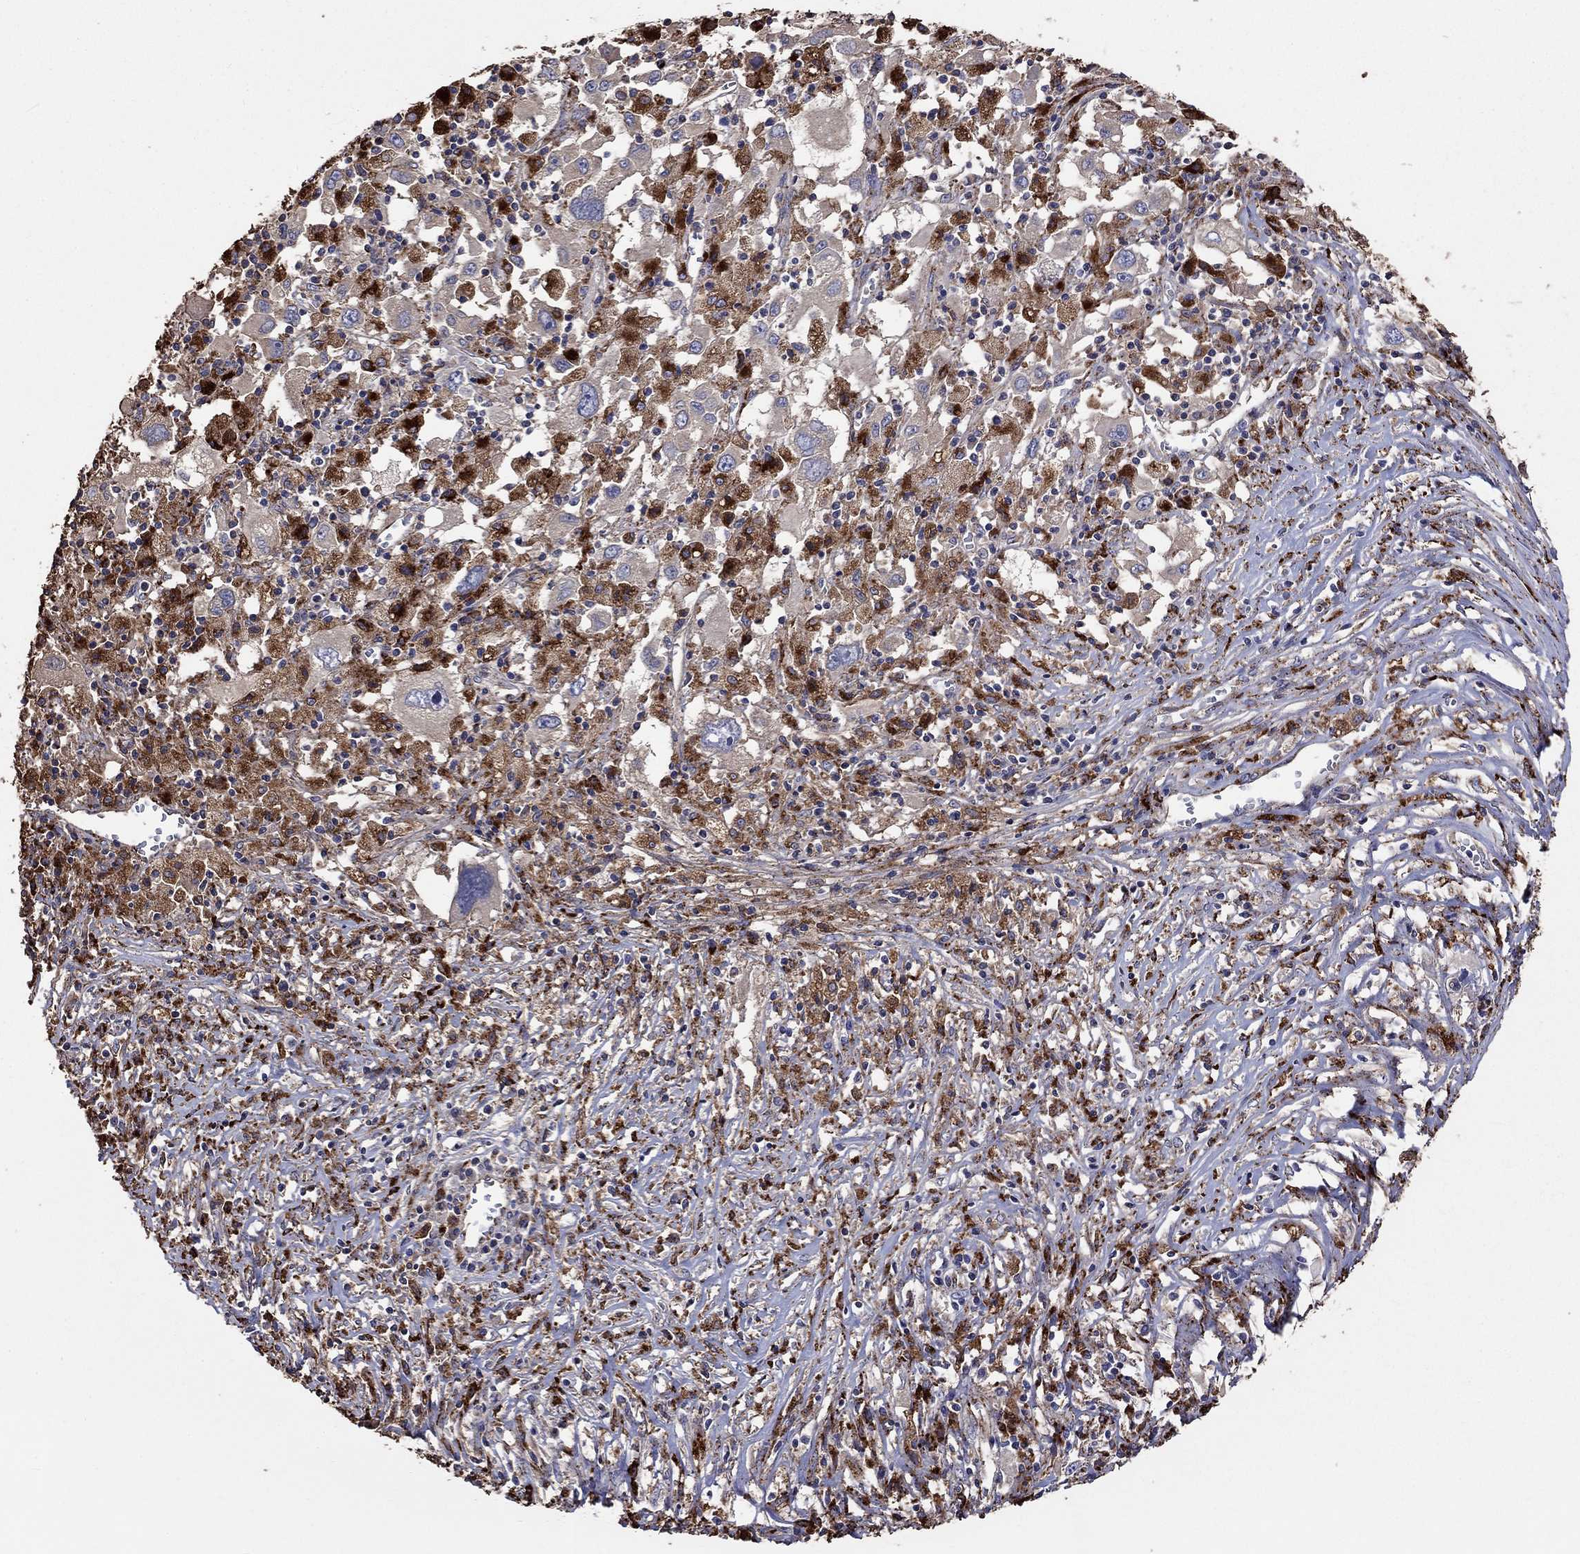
{"staining": {"intensity": "negative", "quantity": "none", "location": "none"}, "tissue": "melanoma", "cell_type": "Tumor cells", "image_type": "cancer", "snomed": [{"axis": "morphology", "description": "Malignant melanoma, Metastatic site"}, {"axis": "topography", "description": "Soft tissue"}], "caption": "Image shows no protein staining in tumor cells of malignant melanoma (metastatic site) tissue.", "gene": "CTSB", "patient": {"sex": "male", "age": 50}}